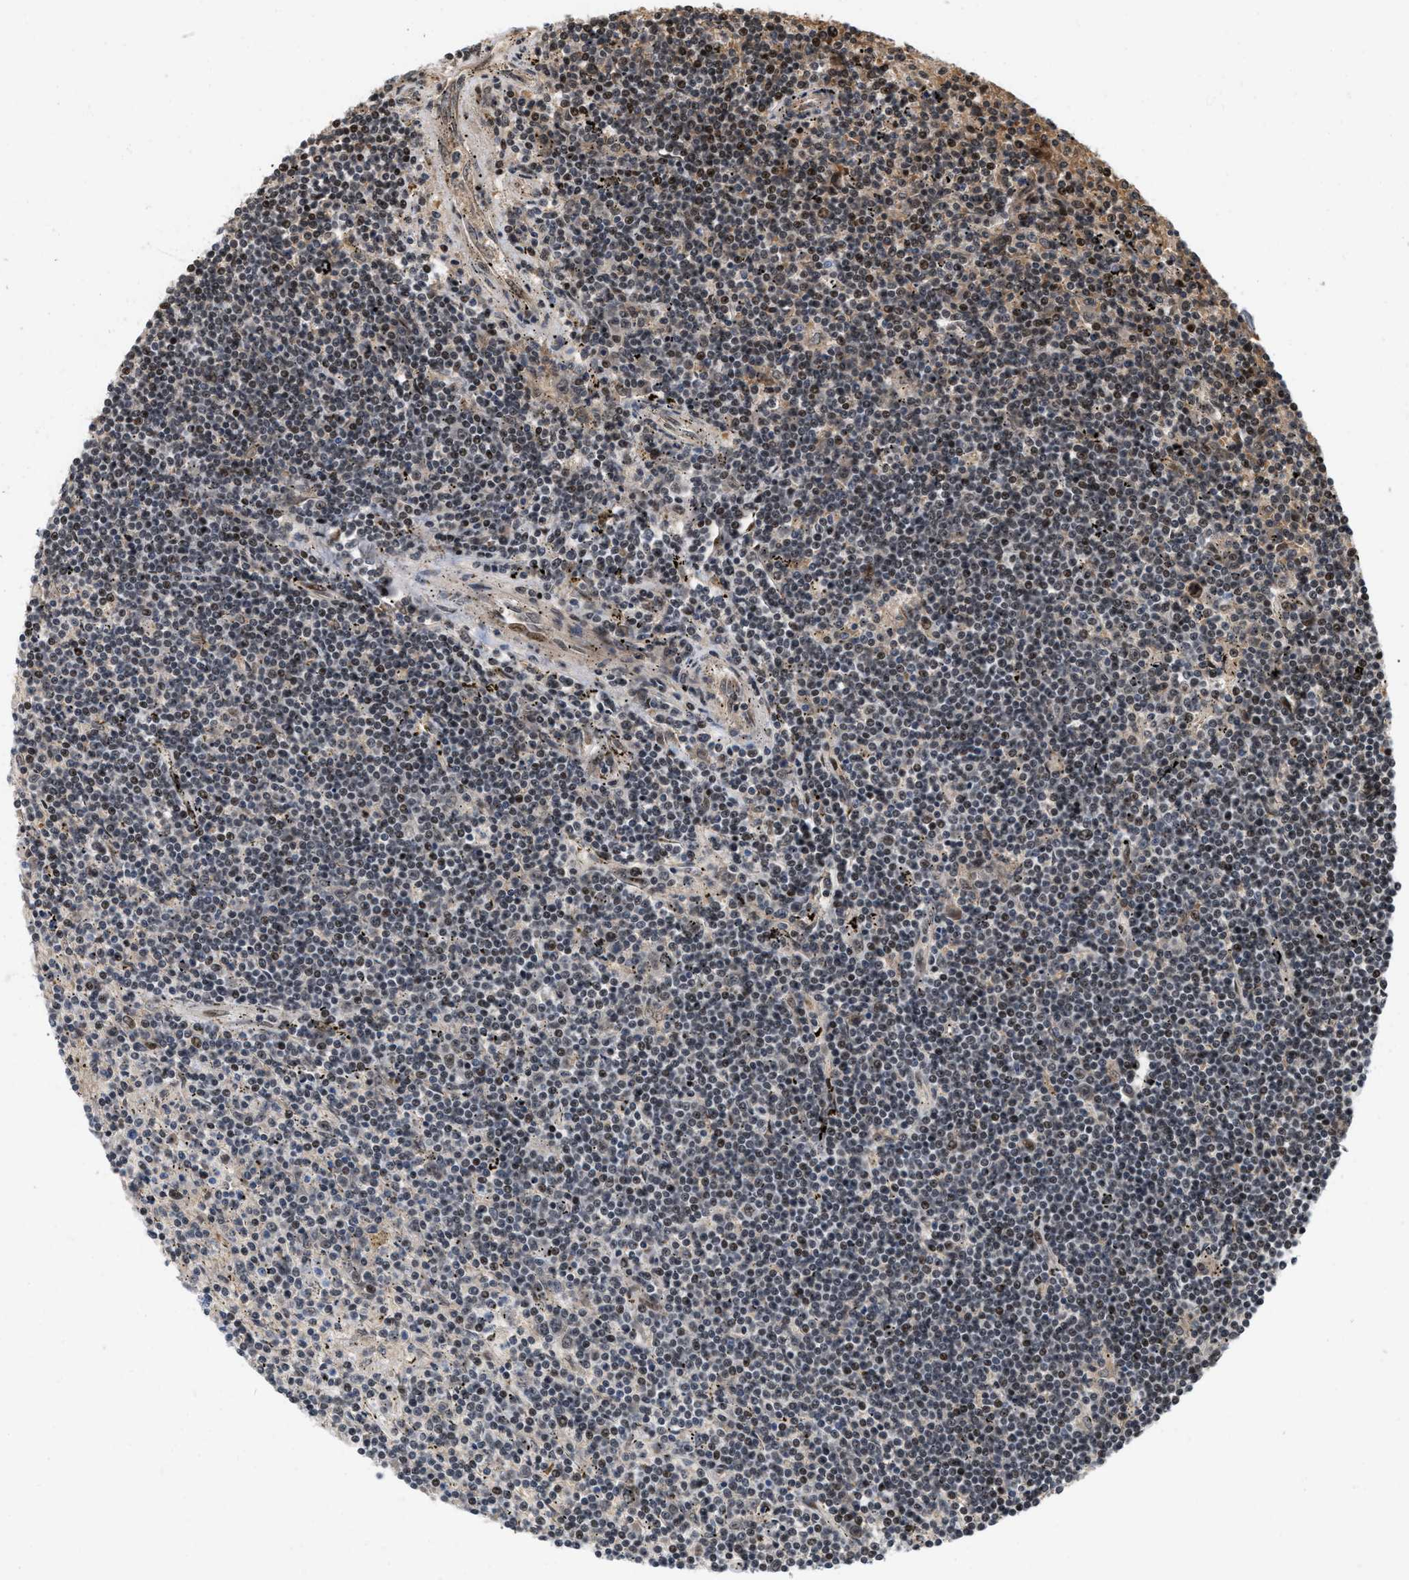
{"staining": {"intensity": "moderate", "quantity": ">75%", "location": "cytoplasmic/membranous,nuclear"}, "tissue": "lymphoma", "cell_type": "Tumor cells", "image_type": "cancer", "snomed": [{"axis": "morphology", "description": "Malignant lymphoma, non-Hodgkin's type, Low grade"}, {"axis": "topography", "description": "Spleen"}], "caption": "IHC of human malignant lymphoma, non-Hodgkin's type (low-grade) shows medium levels of moderate cytoplasmic/membranous and nuclear staining in about >75% of tumor cells.", "gene": "ANKRD11", "patient": {"sex": "male", "age": 76}}